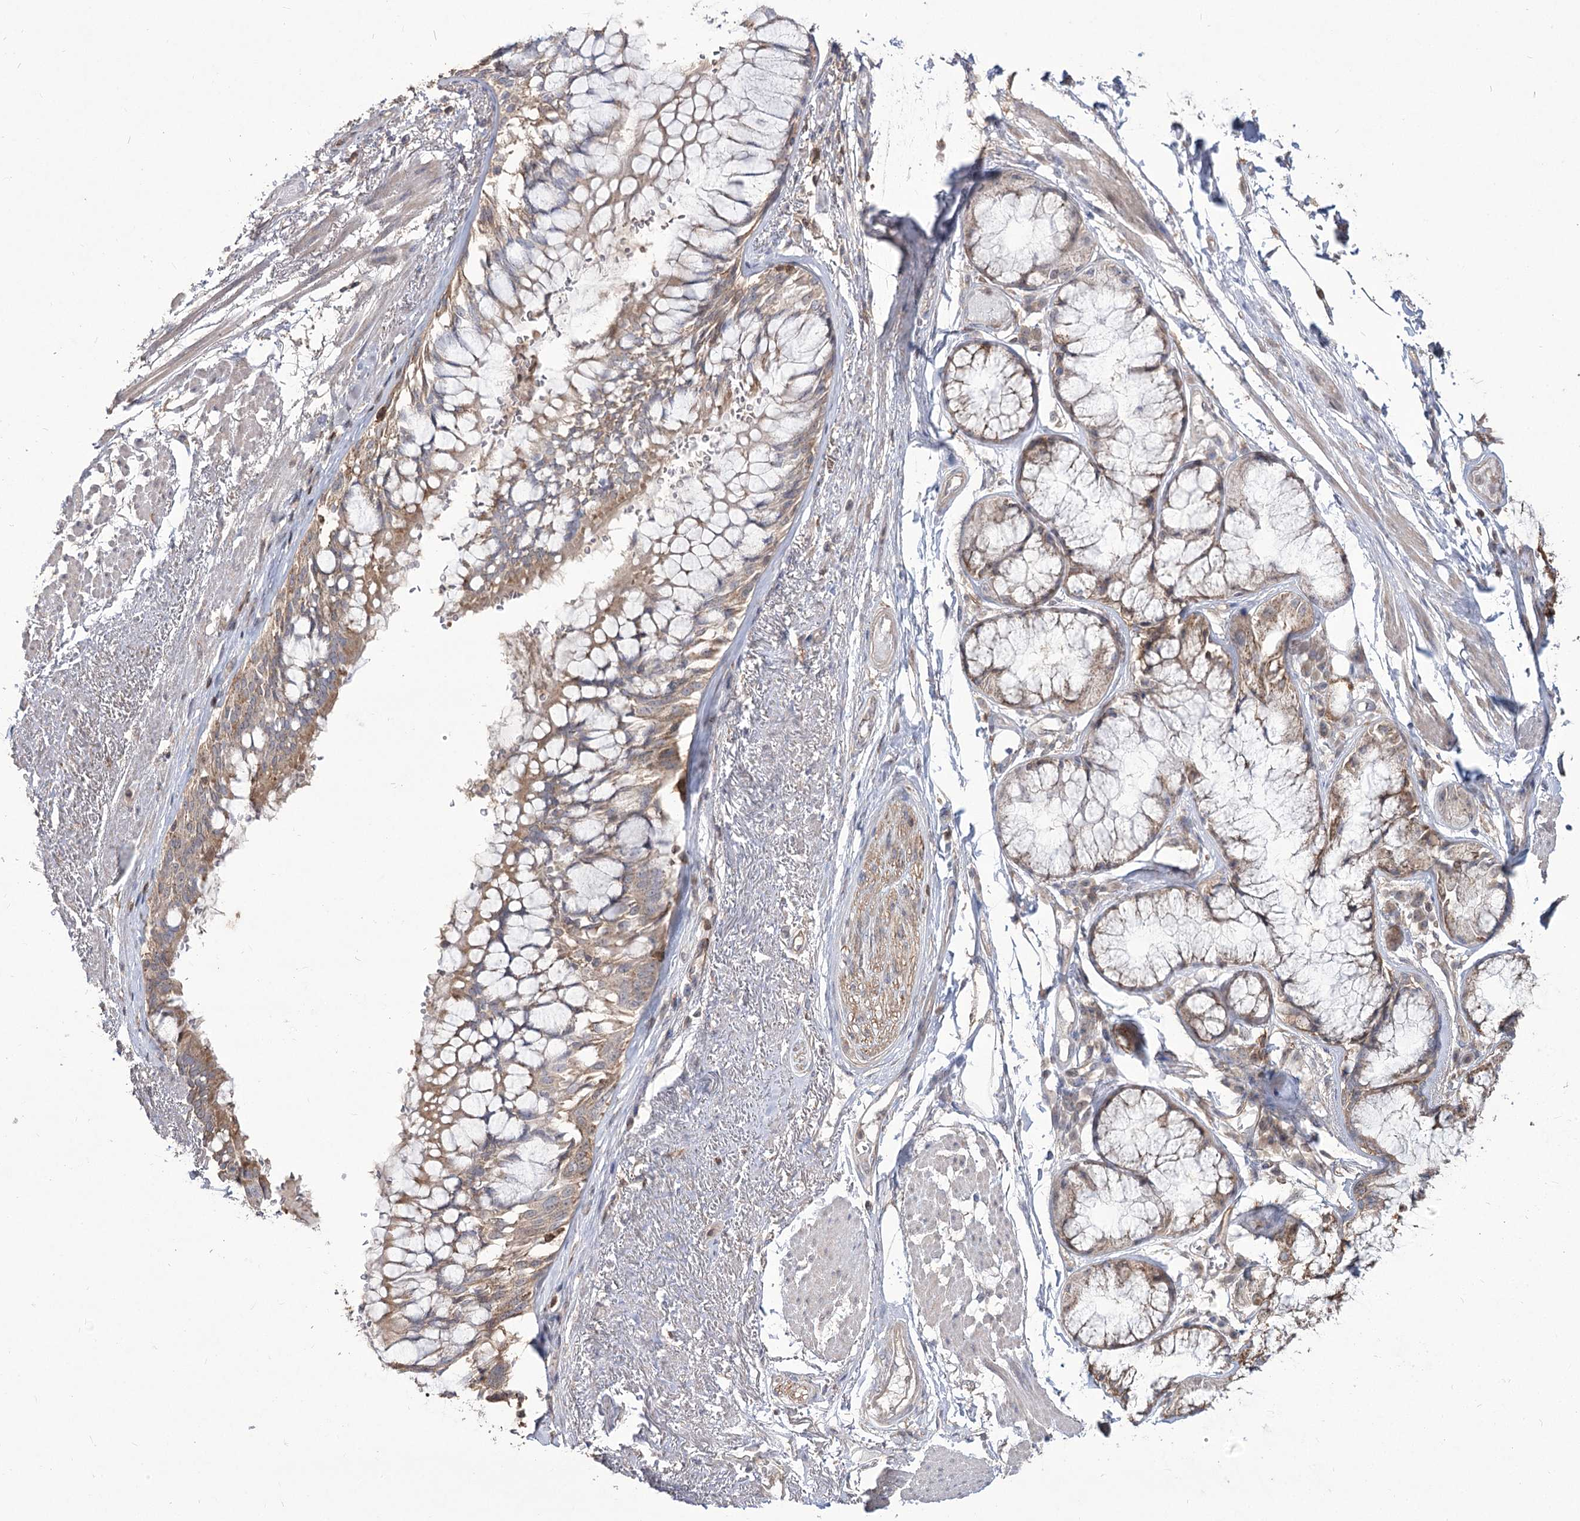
{"staining": {"intensity": "moderate", "quantity": "25%-75%", "location": "cytoplasmic/membranous"}, "tissue": "adipose tissue", "cell_type": "Adipocytes", "image_type": "normal", "snomed": [{"axis": "morphology", "description": "Normal tissue, NOS"}, {"axis": "topography", "description": "Bronchus"}], "caption": "This histopathology image demonstrates immunohistochemistry staining of unremarkable human adipose tissue, with medium moderate cytoplasmic/membranous expression in approximately 25%-75% of adipocytes.", "gene": "STK17B", "patient": {"sex": "male", "age": 66}}